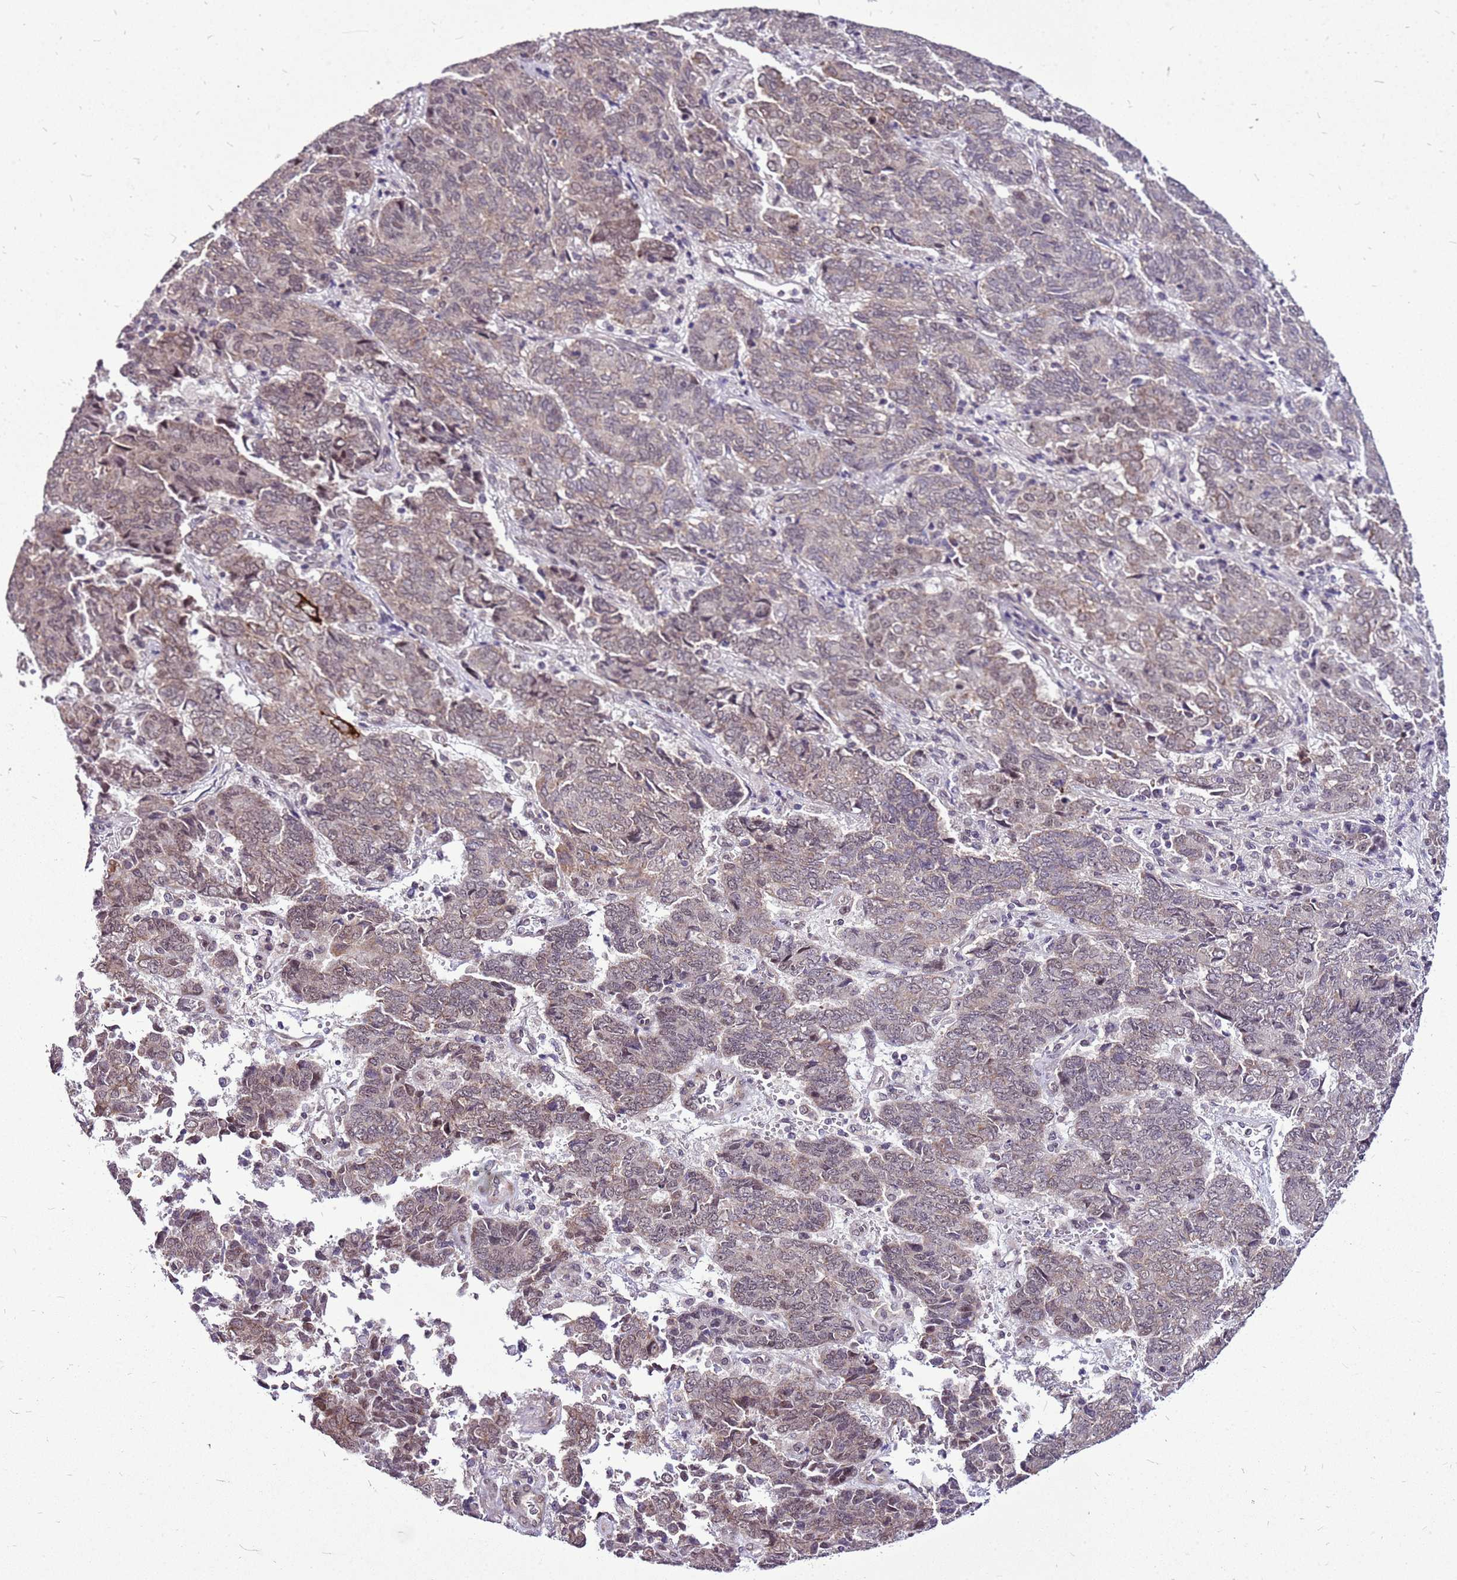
{"staining": {"intensity": "weak", "quantity": "25%-75%", "location": "cytoplasmic/membranous,nuclear"}, "tissue": "endometrial cancer", "cell_type": "Tumor cells", "image_type": "cancer", "snomed": [{"axis": "morphology", "description": "Adenocarcinoma, NOS"}, {"axis": "topography", "description": "Endometrium"}], "caption": "Protein staining reveals weak cytoplasmic/membranous and nuclear expression in about 25%-75% of tumor cells in adenocarcinoma (endometrial). (DAB (3,3'-diaminobenzidine) IHC with brightfield microscopy, high magnification).", "gene": "CCDC166", "patient": {"sex": "female", "age": 80}}